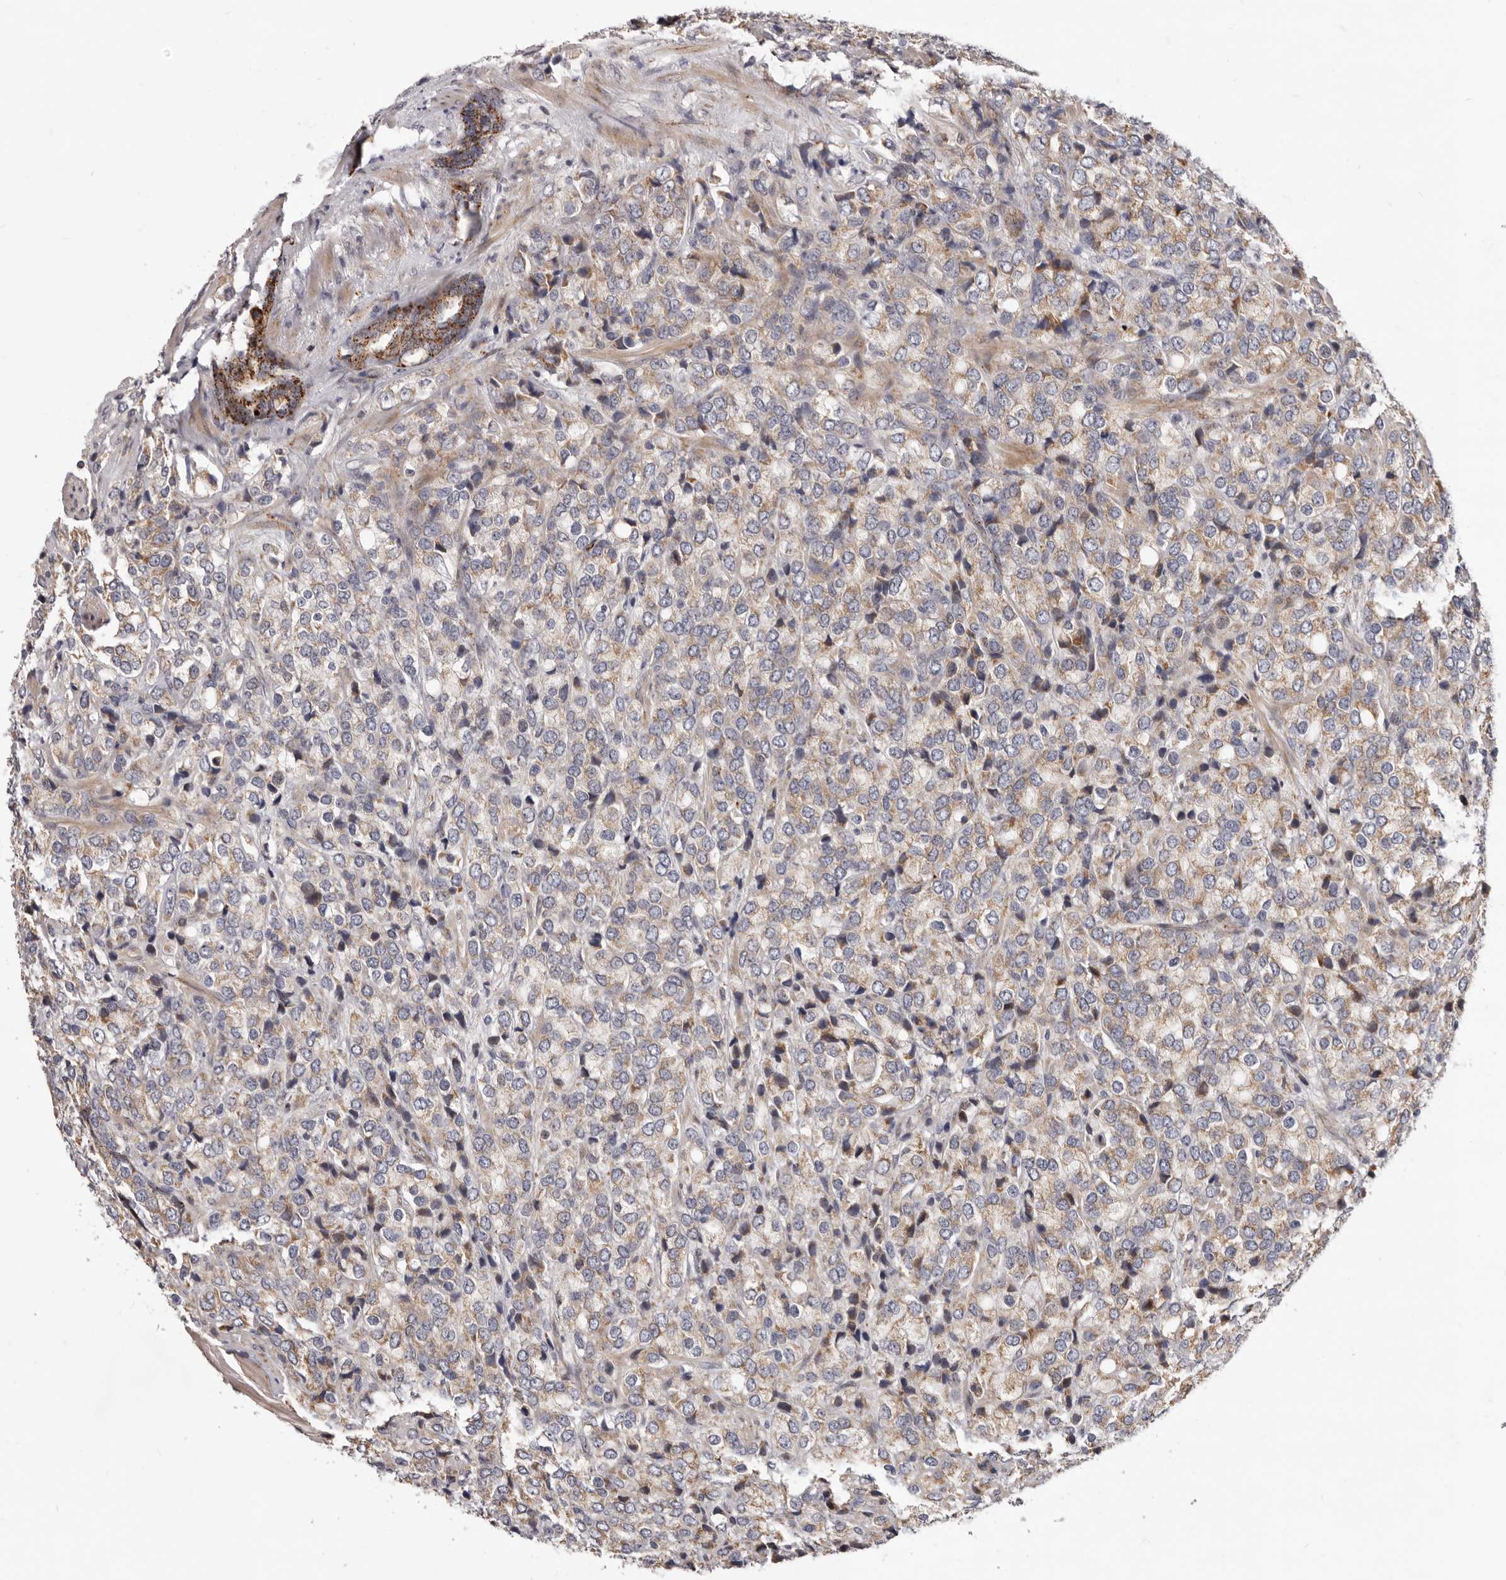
{"staining": {"intensity": "strong", "quantity": "25%-75%", "location": "cytoplasmic/membranous"}, "tissue": "prostate cancer", "cell_type": "Tumor cells", "image_type": "cancer", "snomed": [{"axis": "morphology", "description": "Adenocarcinoma, Medium grade"}, {"axis": "topography", "description": "Prostate"}], "caption": "Prostate cancer was stained to show a protein in brown. There is high levels of strong cytoplasmic/membranous expression in approximately 25%-75% of tumor cells.", "gene": "TOR3A", "patient": {"sex": "male", "age": 70}}